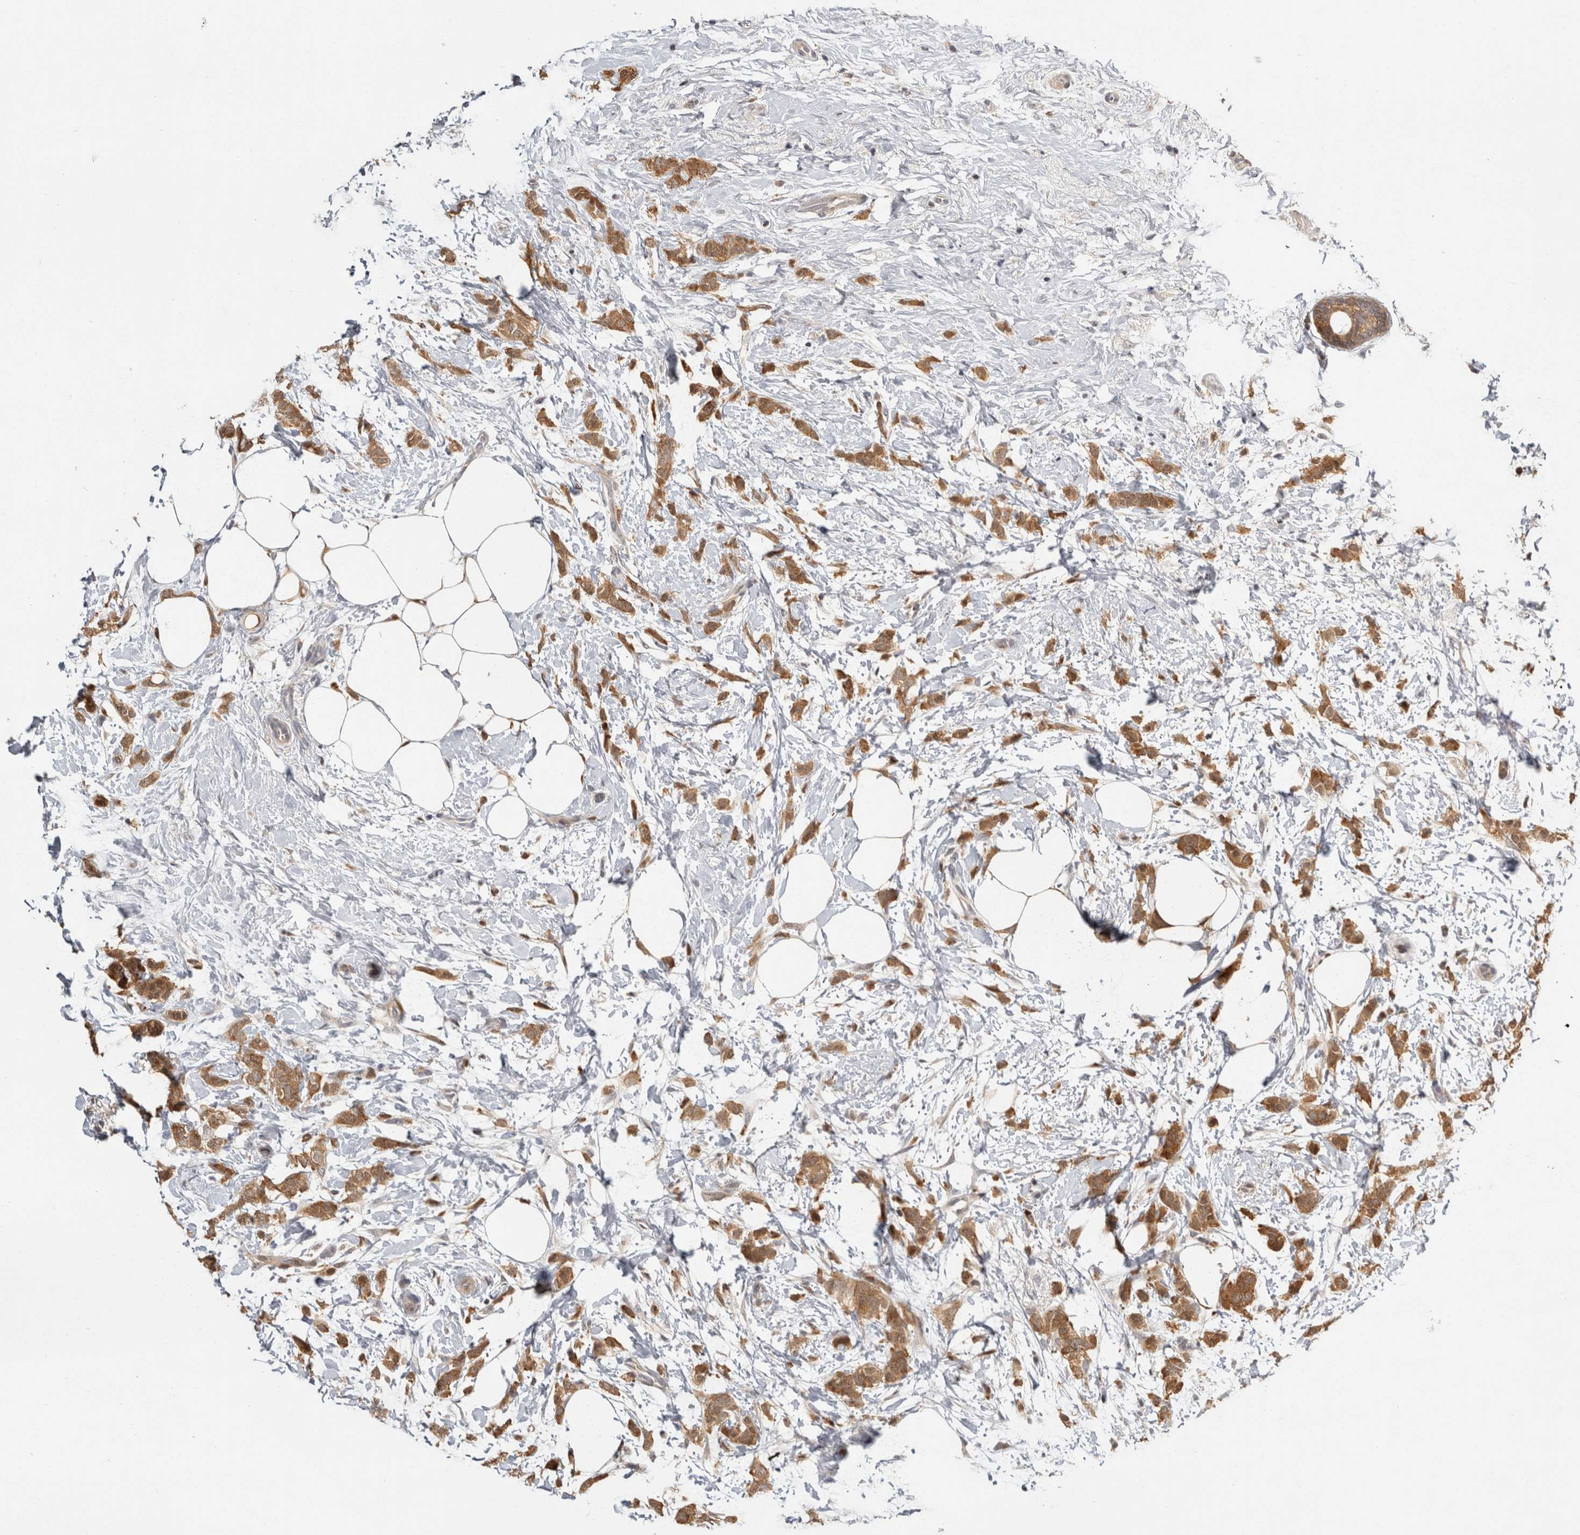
{"staining": {"intensity": "moderate", "quantity": ">75%", "location": "cytoplasmic/membranous"}, "tissue": "breast cancer", "cell_type": "Tumor cells", "image_type": "cancer", "snomed": [{"axis": "morphology", "description": "Lobular carcinoma, in situ"}, {"axis": "morphology", "description": "Lobular carcinoma"}, {"axis": "topography", "description": "Breast"}], "caption": "Immunohistochemical staining of human breast lobular carcinoma reveals medium levels of moderate cytoplasmic/membranous expression in approximately >75% of tumor cells.", "gene": "ACAT2", "patient": {"sex": "female", "age": 41}}